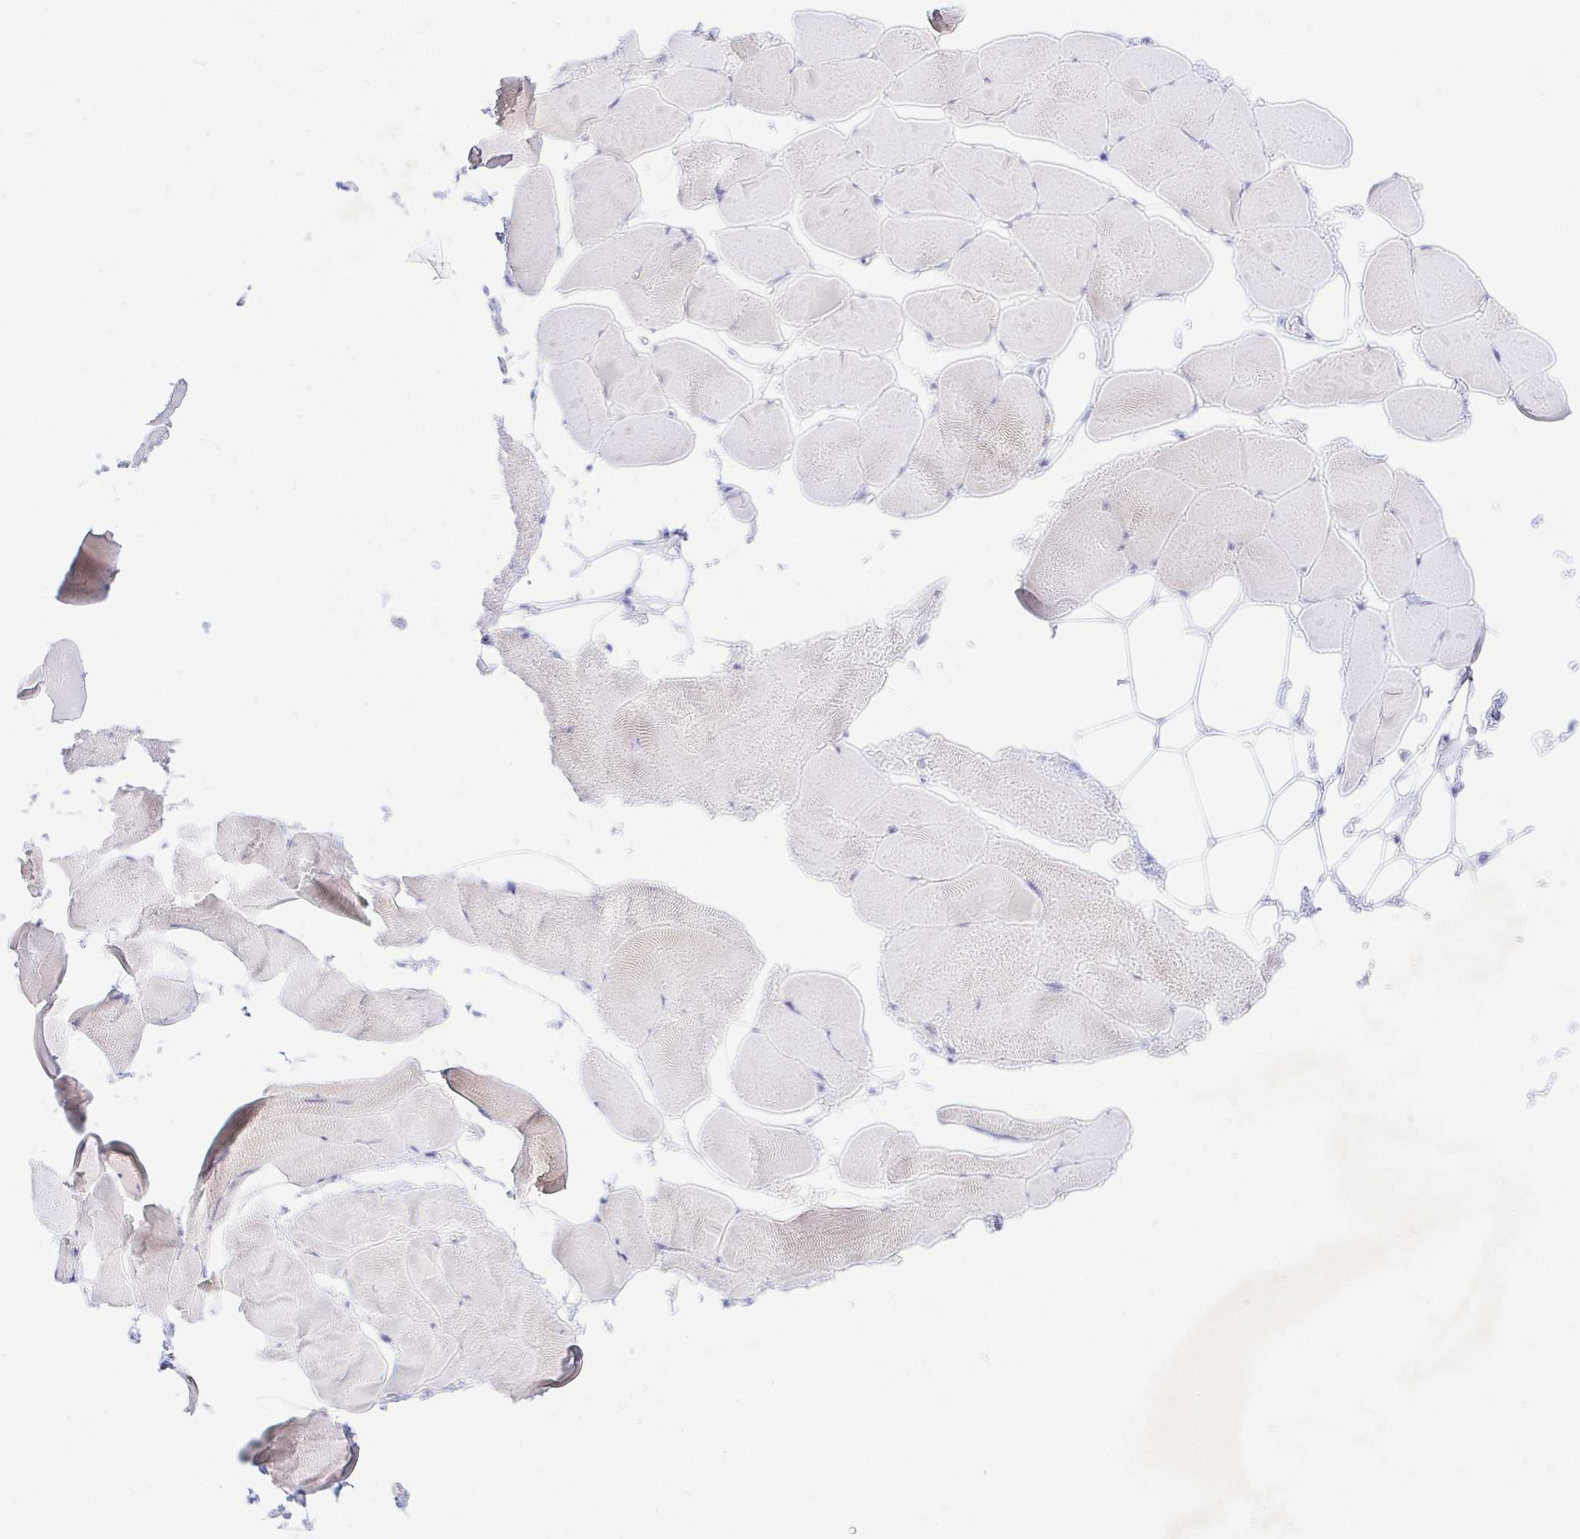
{"staining": {"intensity": "negative", "quantity": "none", "location": "none"}, "tissue": "skeletal muscle", "cell_type": "Myocytes", "image_type": "normal", "snomed": [{"axis": "morphology", "description": "Normal tissue, NOS"}, {"axis": "topography", "description": "Skeletal muscle"}], "caption": "High magnification brightfield microscopy of normal skeletal muscle stained with DAB (brown) and counterstained with hematoxylin (blue): myocytes show no significant staining. Nuclei are stained in blue.", "gene": "NR2E1", "patient": {"sex": "female", "age": 64}}